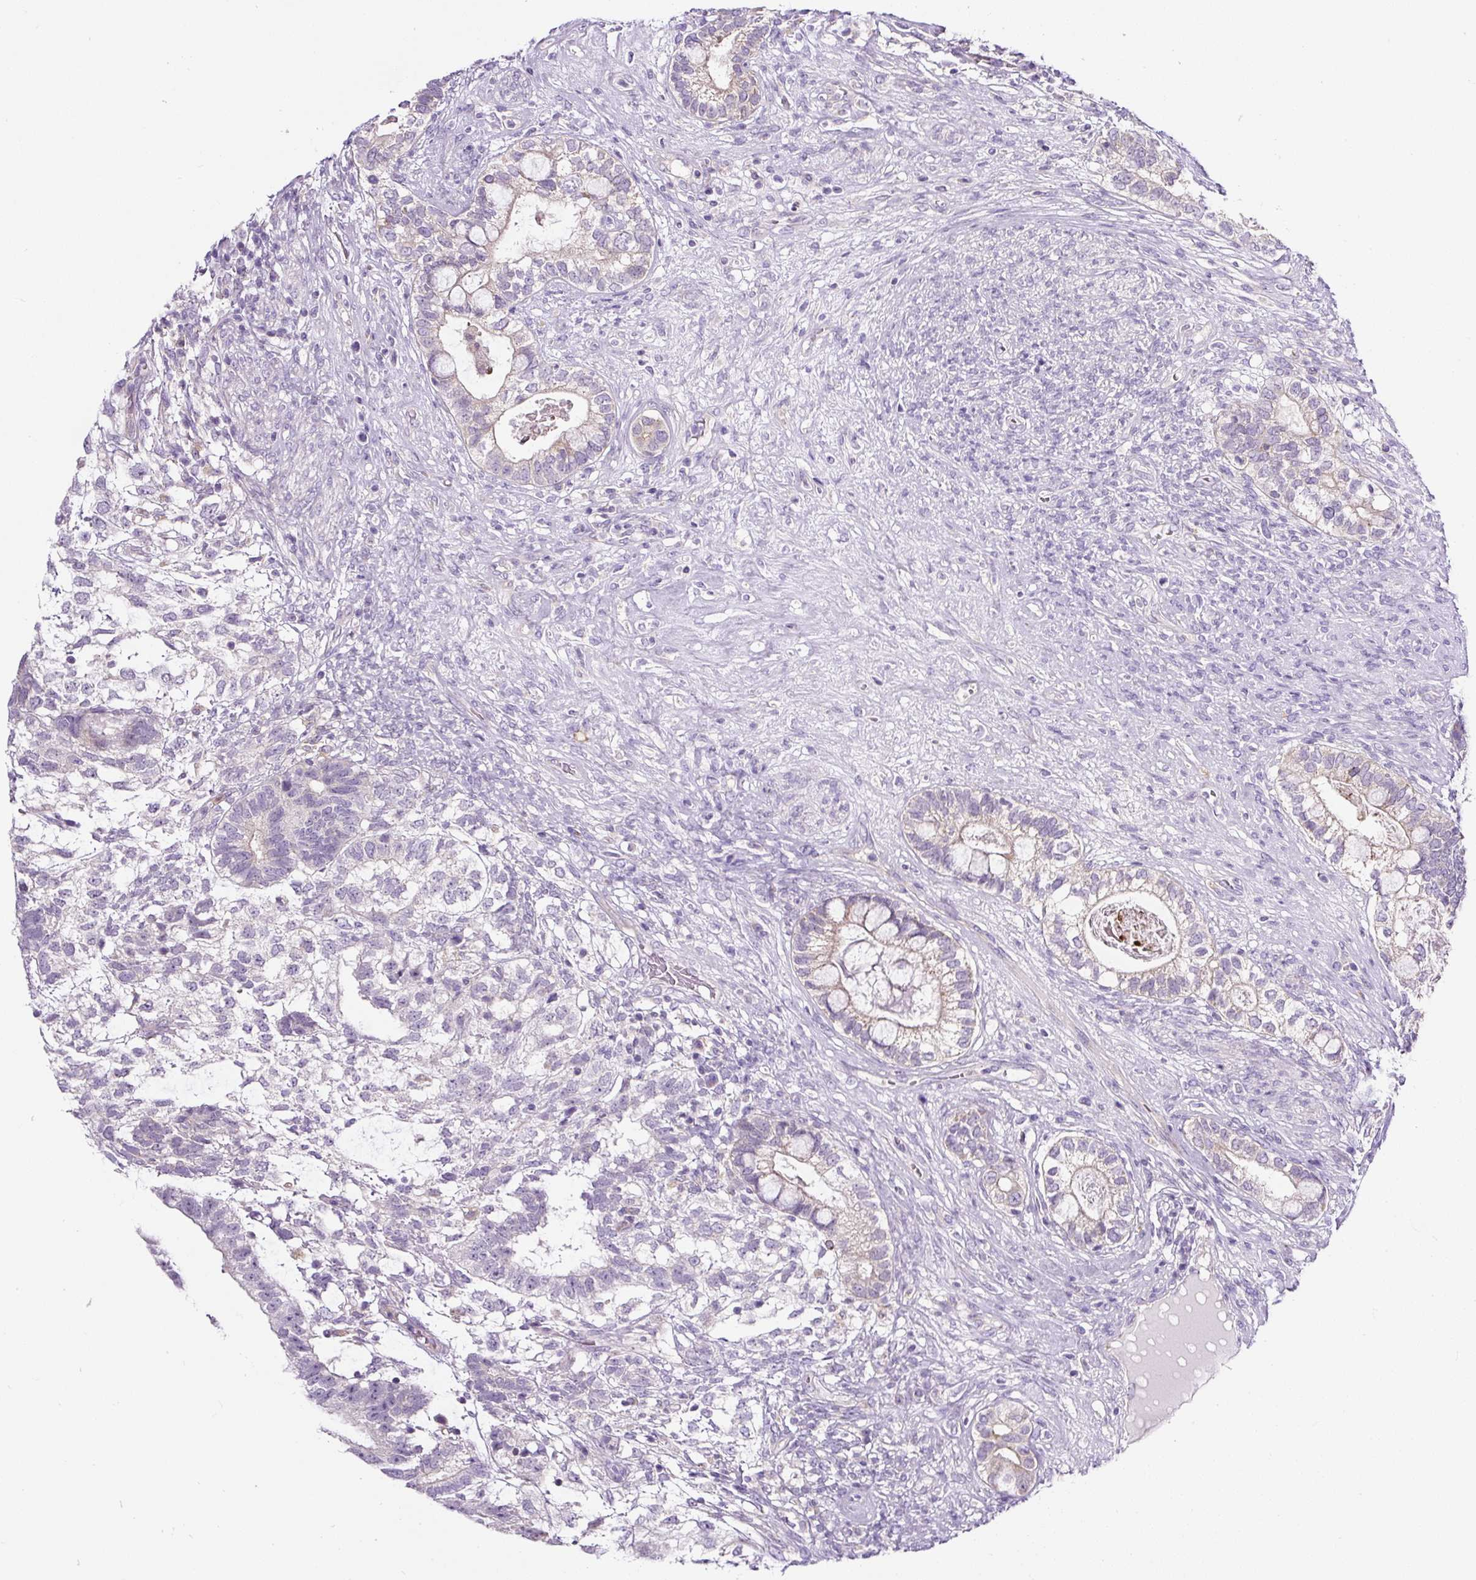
{"staining": {"intensity": "negative", "quantity": "none", "location": "none"}, "tissue": "testis cancer", "cell_type": "Tumor cells", "image_type": "cancer", "snomed": [{"axis": "morphology", "description": "Seminoma, NOS"}, {"axis": "morphology", "description": "Carcinoma, Embryonal, NOS"}, {"axis": "topography", "description": "Testis"}], "caption": "A histopathology image of testis embryonal carcinoma stained for a protein demonstrates no brown staining in tumor cells.", "gene": "HPS4", "patient": {"sex": "male", "age": 41}}